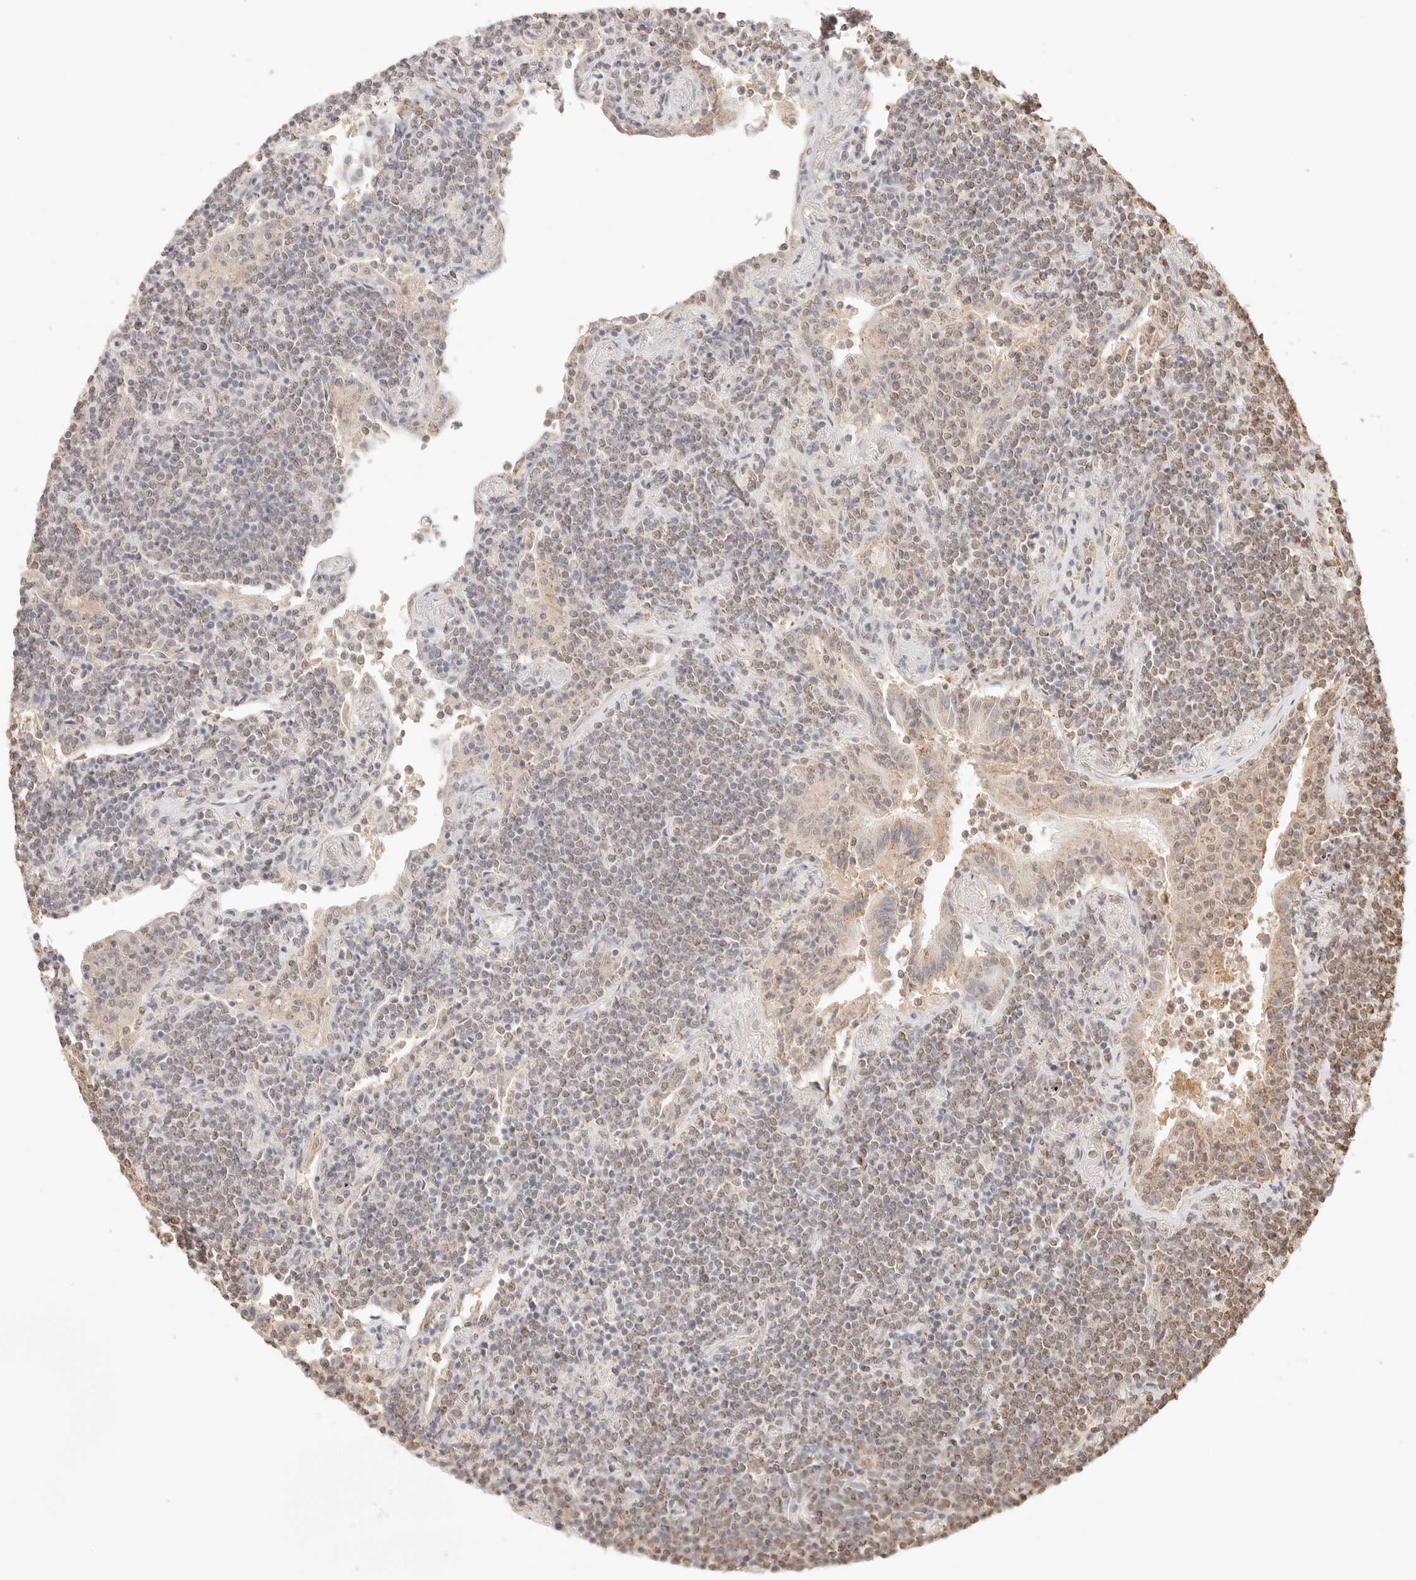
{"staining": {"intensity": "weak", "quantity": "<25%", "location": "cytoplasmic/membranous"}, "tissue": "lymphoma", "cell_type": "Tumor cells", "image_type": "cancer", "snomed": [{"axis": "morphology", "description": "Malignant lymphoma, non-Hodgkin's type, Low grade"}, {"axis": "topography", "description": "Lung"}], "caption": "This micrograph is of low-grade malignant lymphoma, non-Hodgkin's type stained with immunohistochemistry to label a protein in brown with the nuclei are counter-stained blue. There is no positivity in tumor cells.", "gene": "IL1R2", "patient": {"sex": "female", "age": 71}}